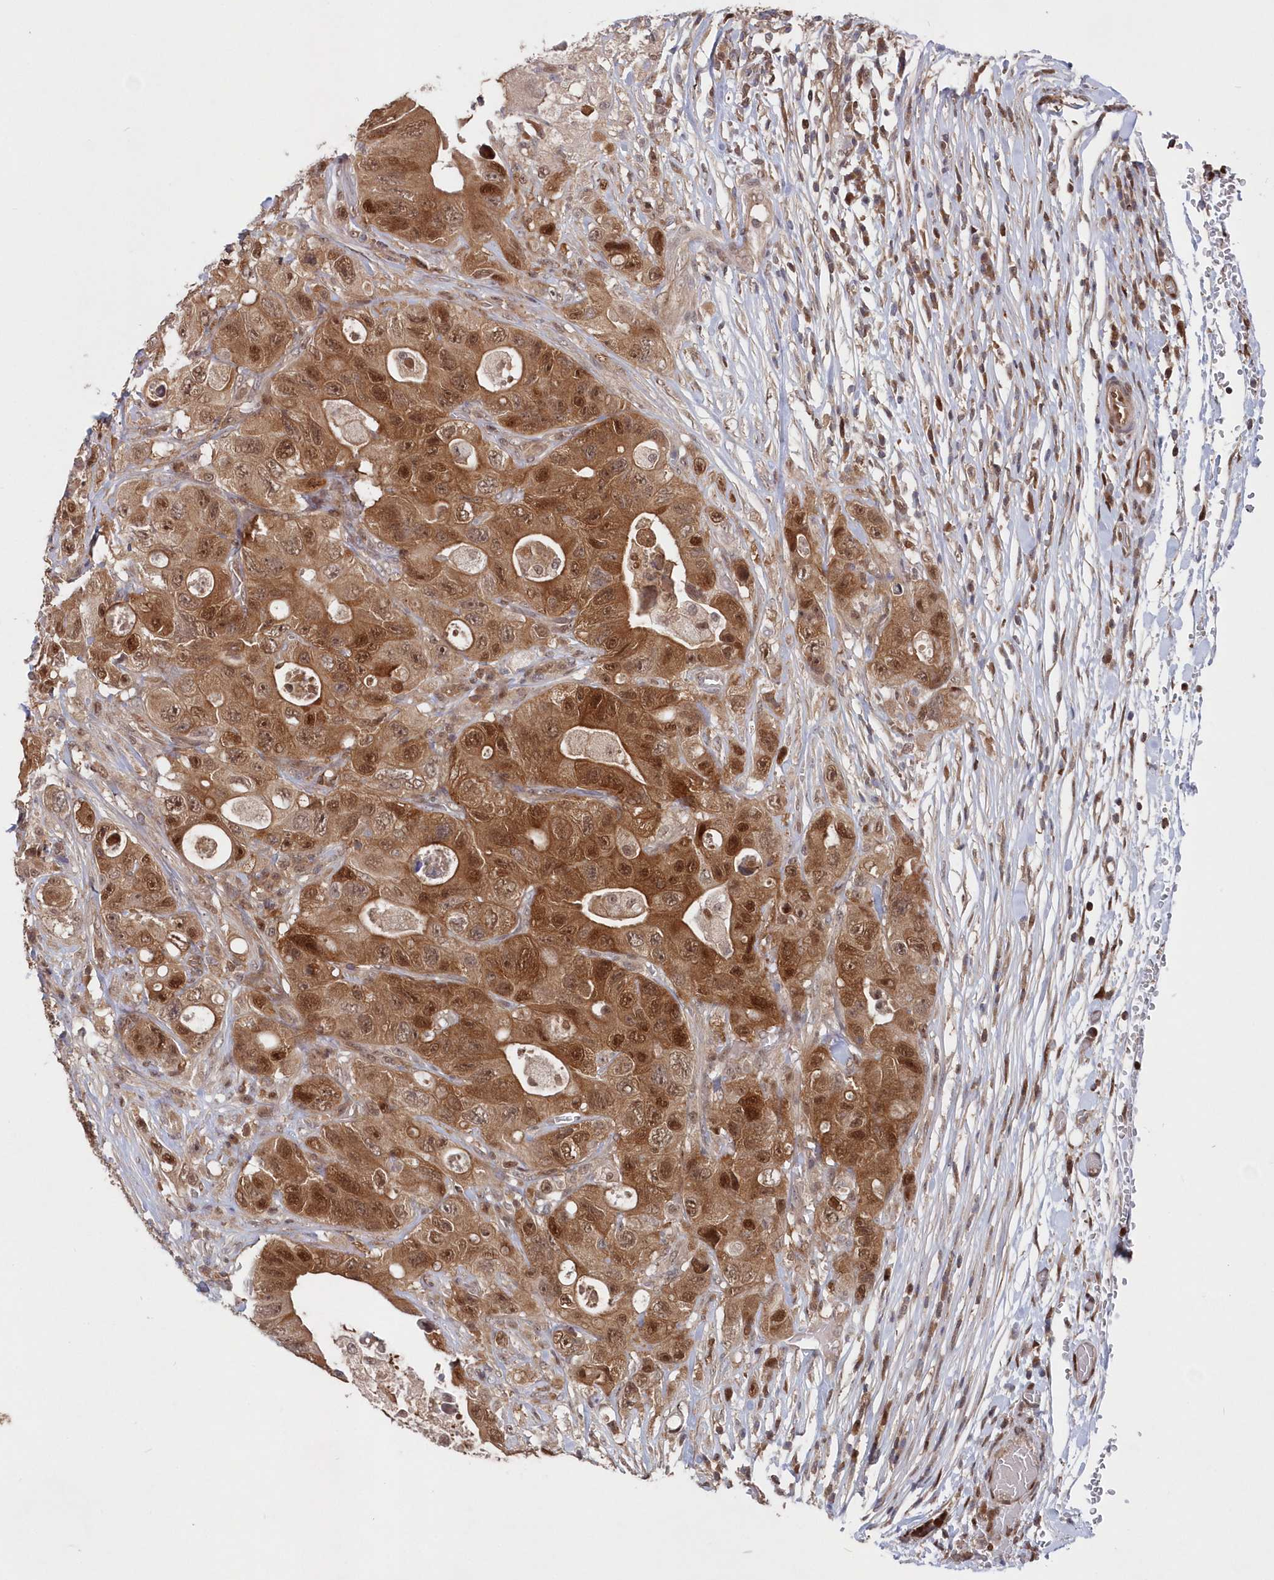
{"staining": {"intensity": "moderate", "quantity": ">75%", "location": "cytoplasmic/membranous,nuclear"}, "tissue": "colorectal cancer", "cell_type": "Tumor cells", "image_type": "cancer", "snomed": [{"axis": "morphology", "description": "Adenocarcinoma, NOS"}, {"axis": "topography", "description": "Colon"}], "caption": "About >75% of tumor cells in human colorectal cancer demonstrate moderate cytoplasmic/membranous and nuclear protein expression as visualized by brown immunohistochemical staining.", "gene": "ABHD14B", "patient": {"sex": "female", "age": 46}}